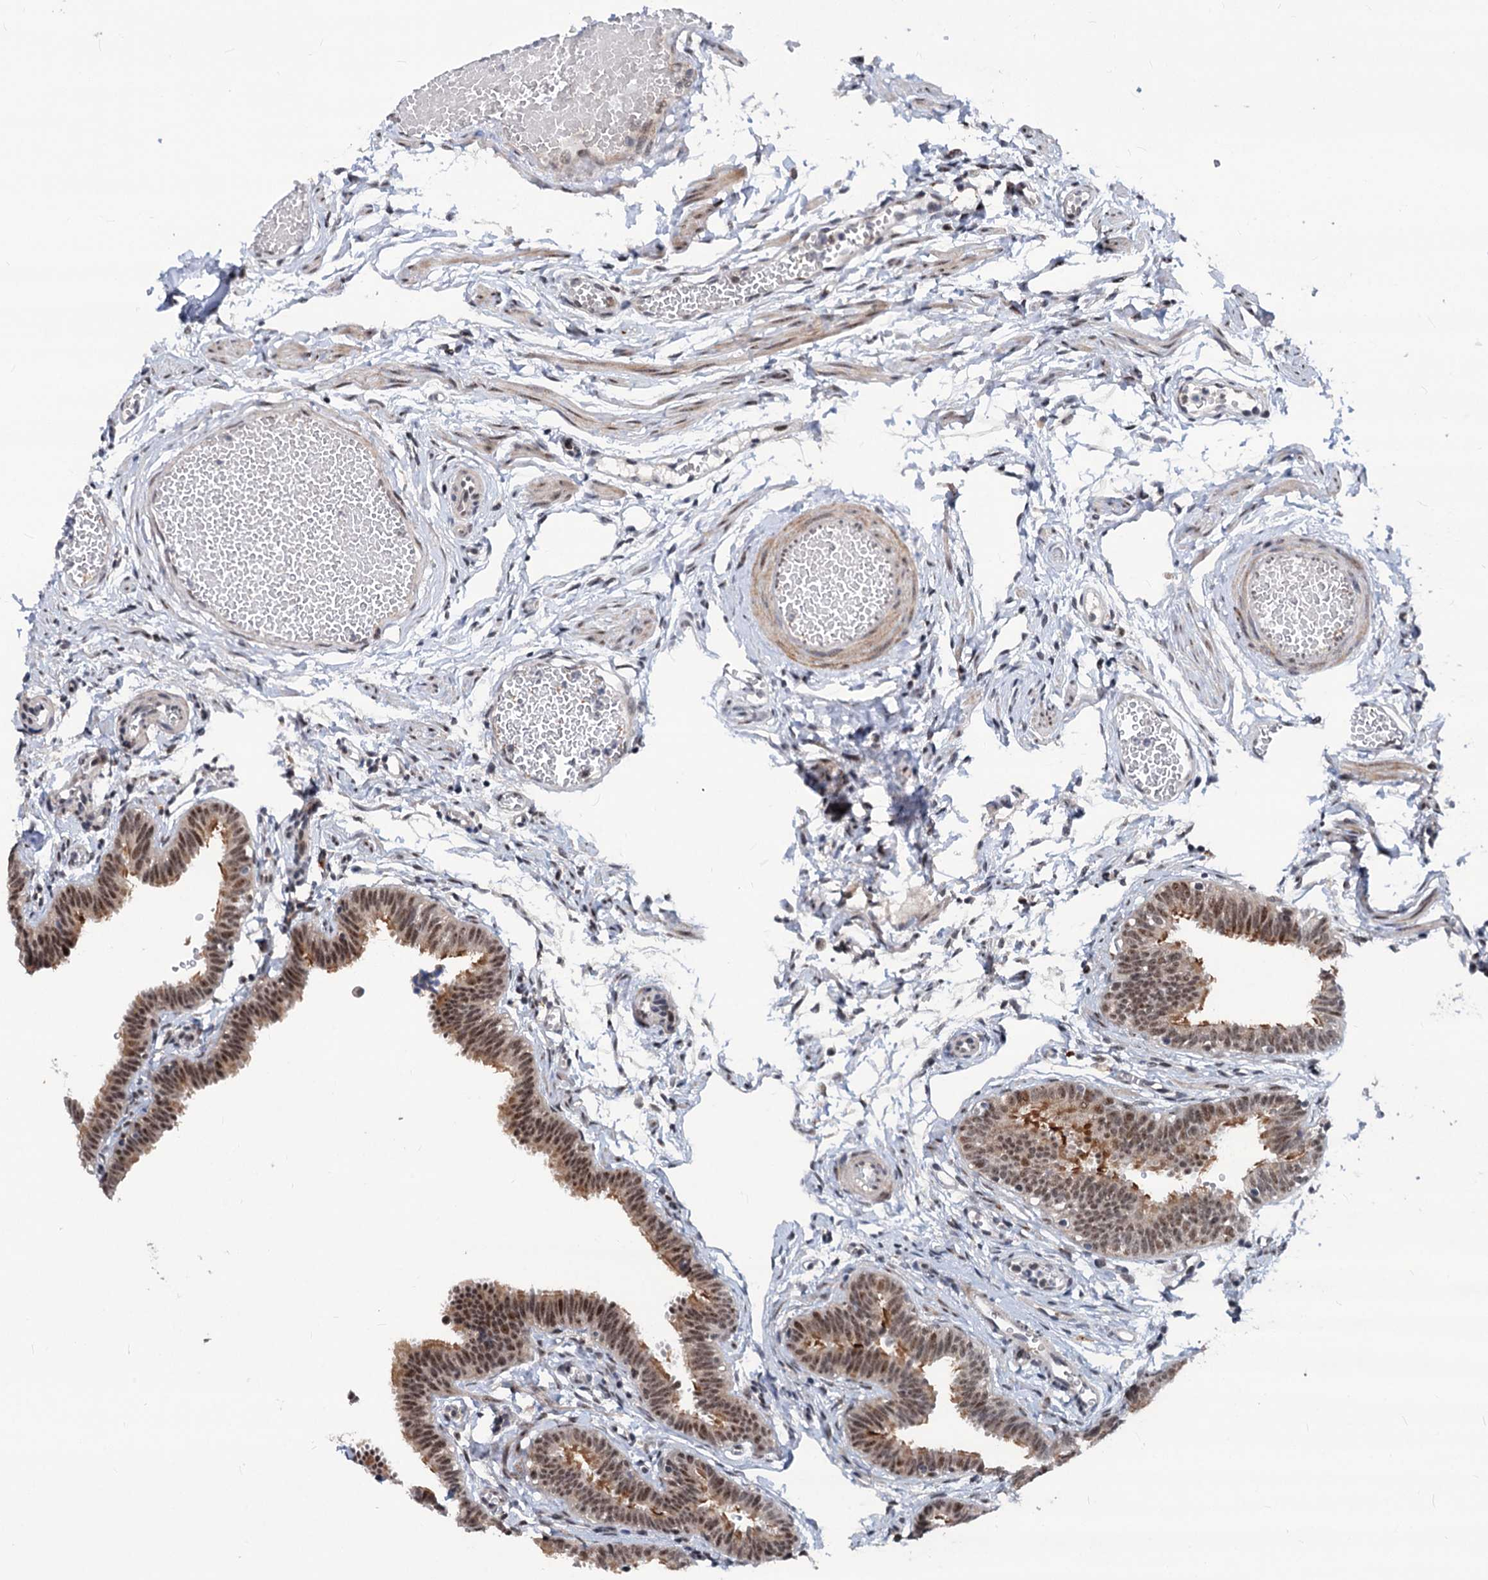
{"staining": {"intensity": "moderate", "quantity": ">75%", "location": "cytoplasmic/membranous,nuclear"}, "tissue": "fallopian tube", "cell_type": "Glandular cells", "image_type": "normal", "snomed": [{"axis": "morphology", "description": "Normal tissue, NOS"}, {"axis": "topography", "description": "Fallopian tube"}, {"axis": "topography", "description": "Ovary"}], "caption": "An immunohistochemistry (IHC) histopathology image of benign tissue is shown. Protein staining in brown shows moderate cytoplasmic/membranous,nuclear positivity in fallopian tube within glandular cells. The staining is performed using DAB brown chromogen to label protein expression. The nuclei are counter-stained blue using hematoxylin.", "gene": "PHF8", "patient": {"sex": "female", "age": 23}}